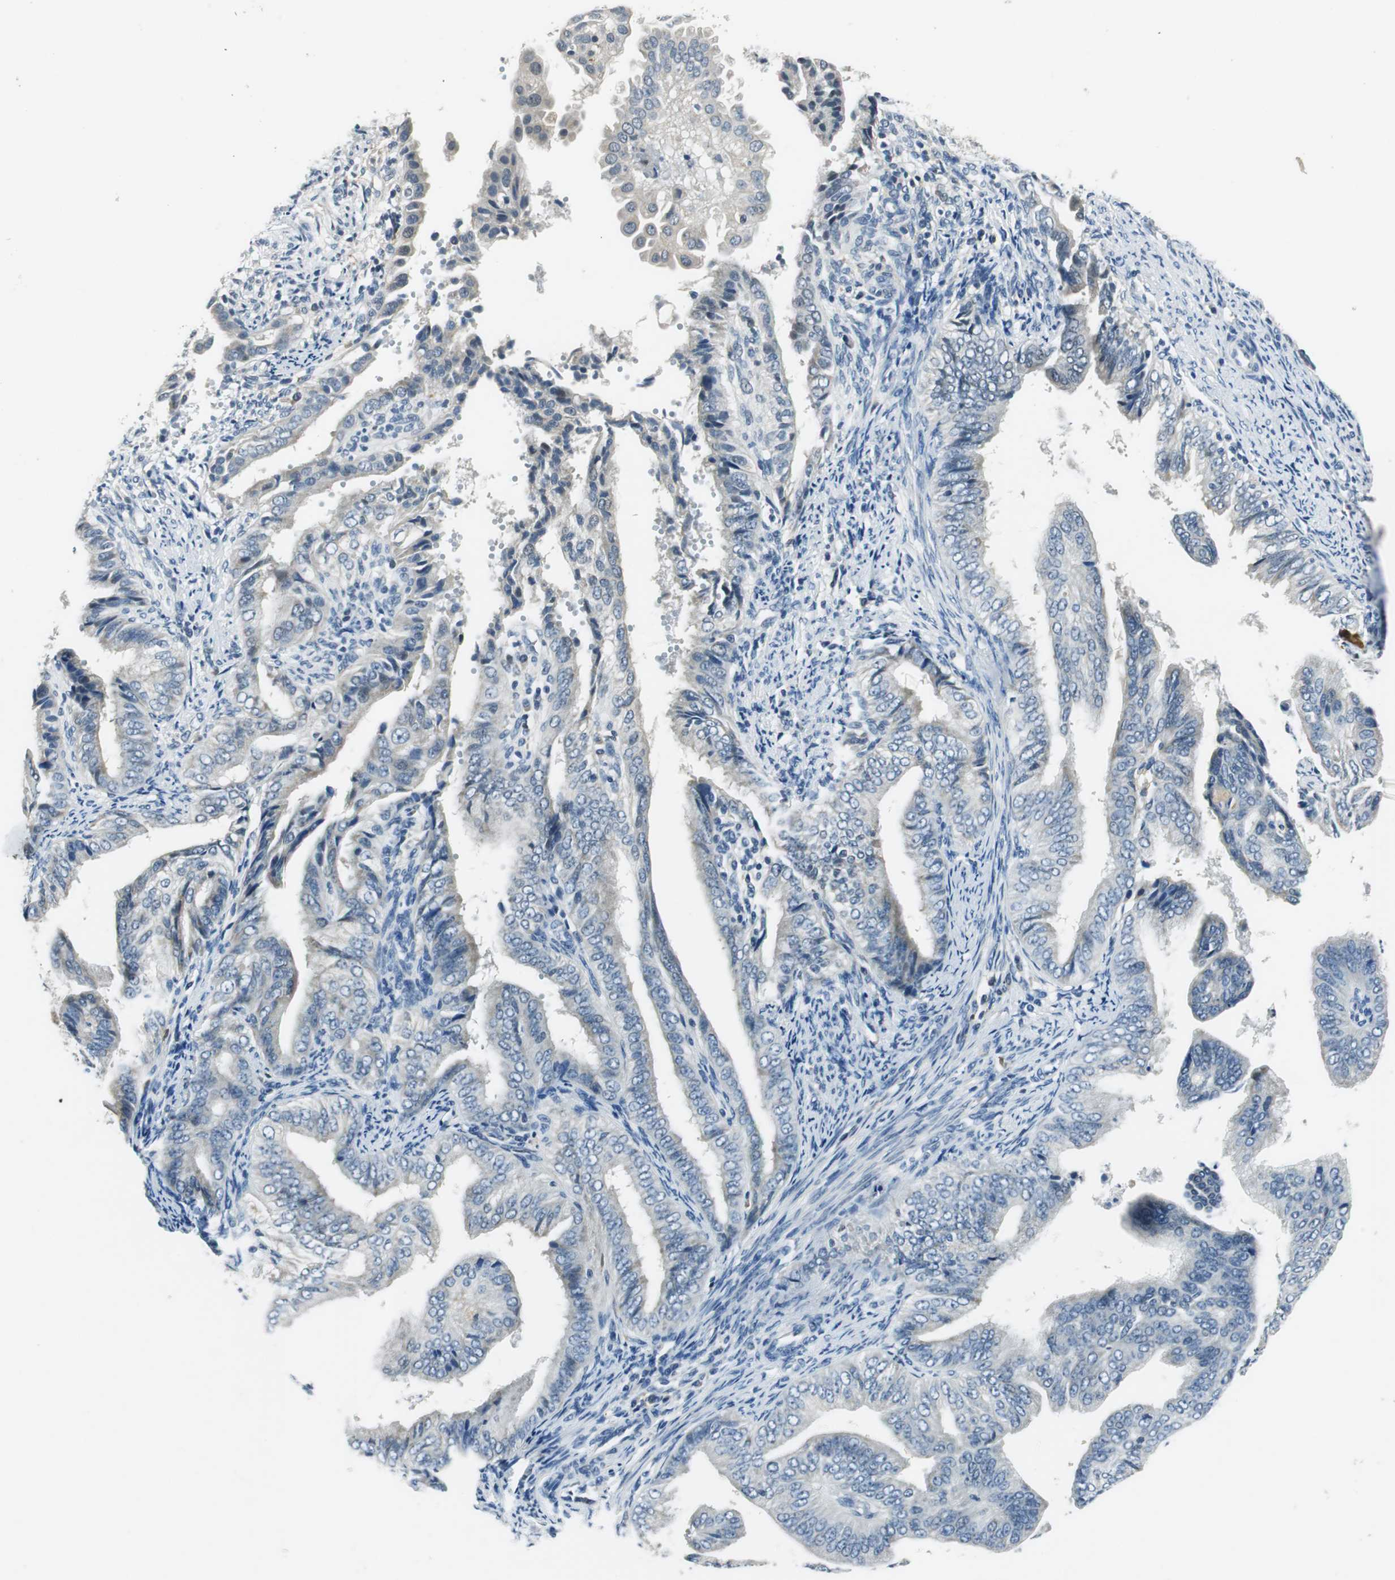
{"staining": {"intensity": "weak", "quantity": "<25%", "location": "cytoplasmic/membranous"}, "tissue": "endometrial cancer", "cell_type": "Tumor cells", "image_type": "cancer", "snomed": [{"axis": "morphology", "description": "Adenocarcinoma, NOS"}, {"axis": "topography", "description": "Endometrium"}], "caption": "High power microscopy micrograph of an IHC image of endometrial cancer (adenocarcinoma), revealing no significant expression in tumor cells.", "gene": "ME1", "patient": {"sex": "female", "age": 58}}